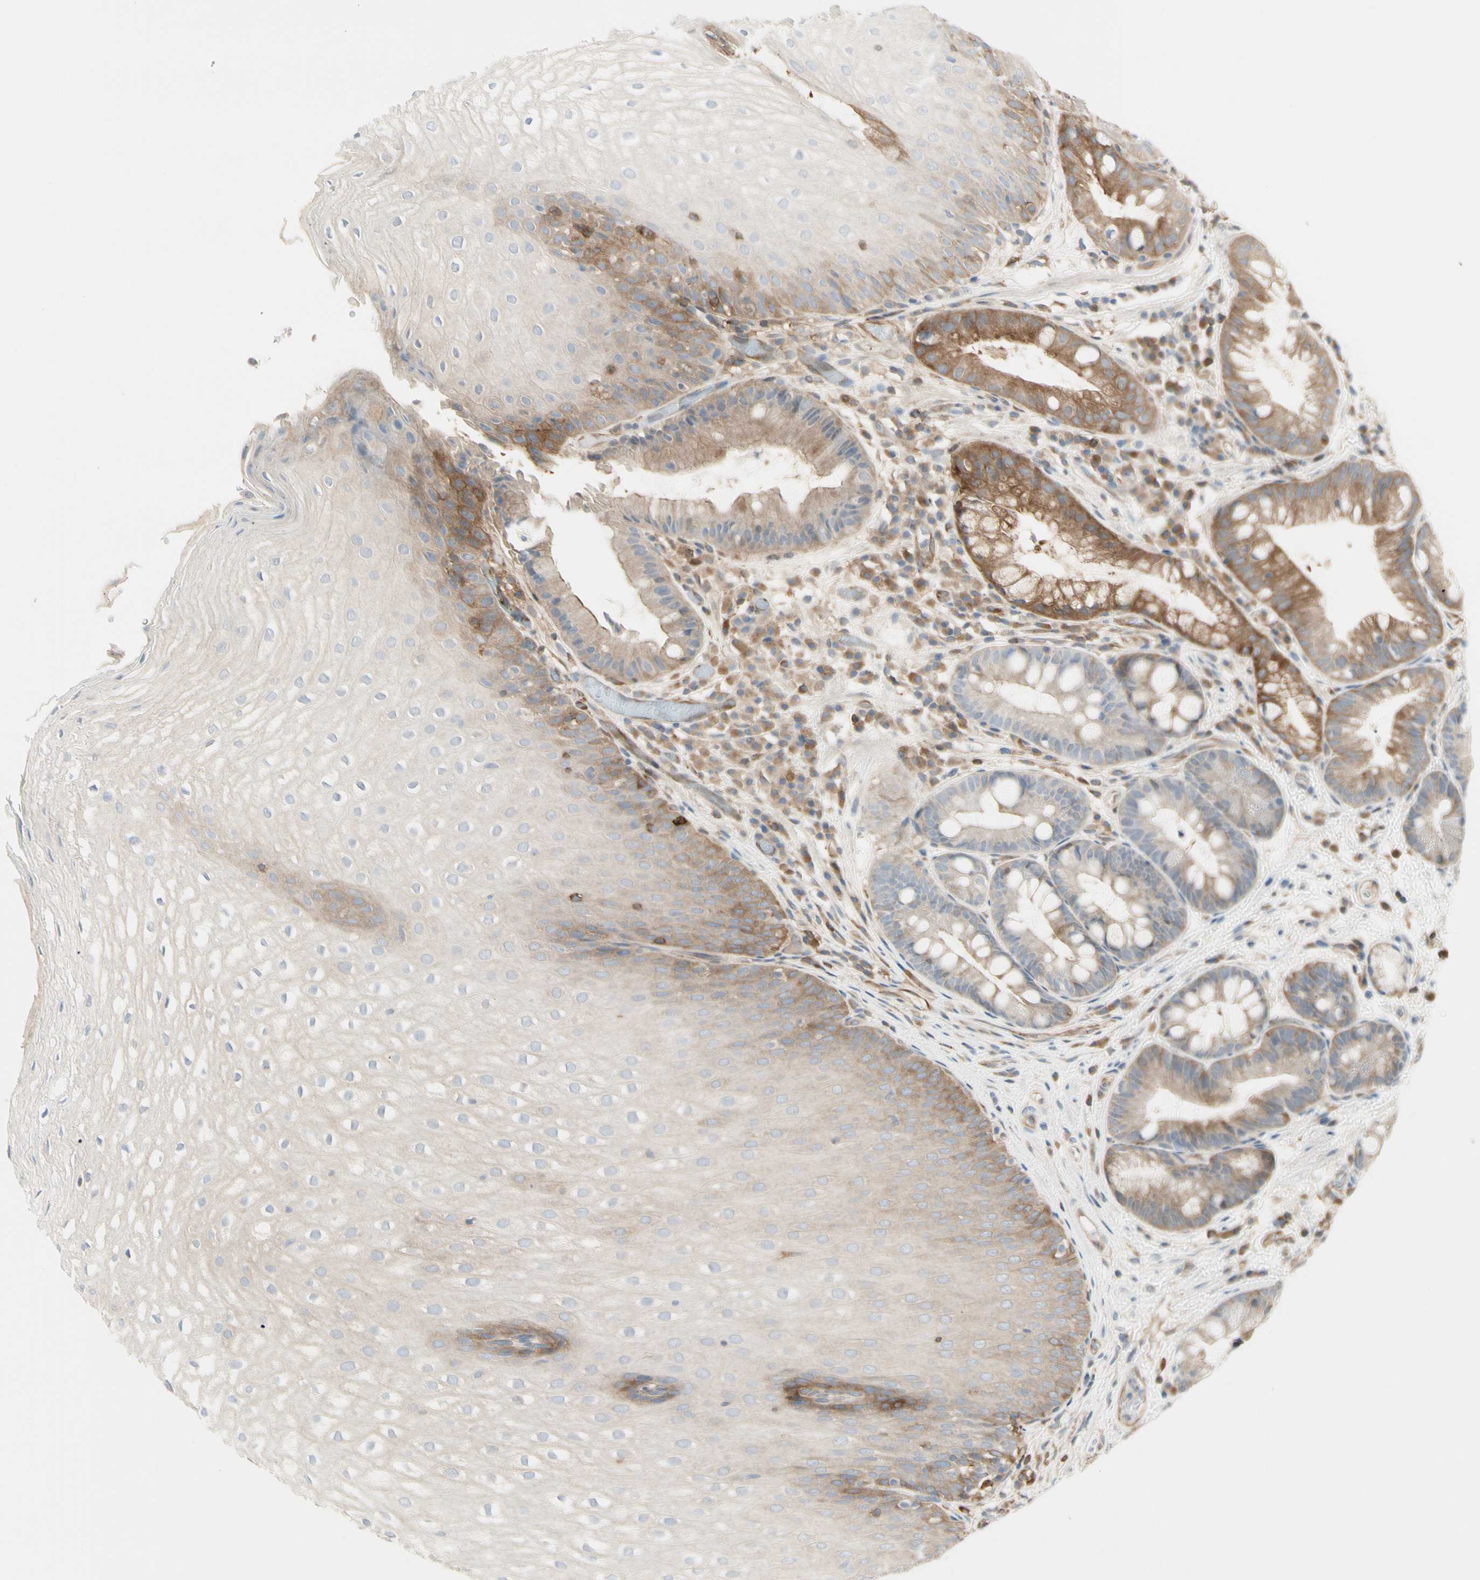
{"staining": {"intensity": "moderate", "quantity": "25%-75%", "location": "cytoplasmic/membranous"}, "tissue": "stomach", "cell_type": "Glandular cells", "image_type": "normal", "snomed": [{"axis": "morphology", "description": "Normal tissue, NOS"}, {"axis": "topography", "description": "Stomach, upper"}], "caption": "Protein expression analysis of unremarkable stomach demonstrates moderate cytoplasmic/membranous staining in approximately 25%-75% of glandular cells.", "gene": "NFKB2", "patient": {"sex": "male", "age": 72}}